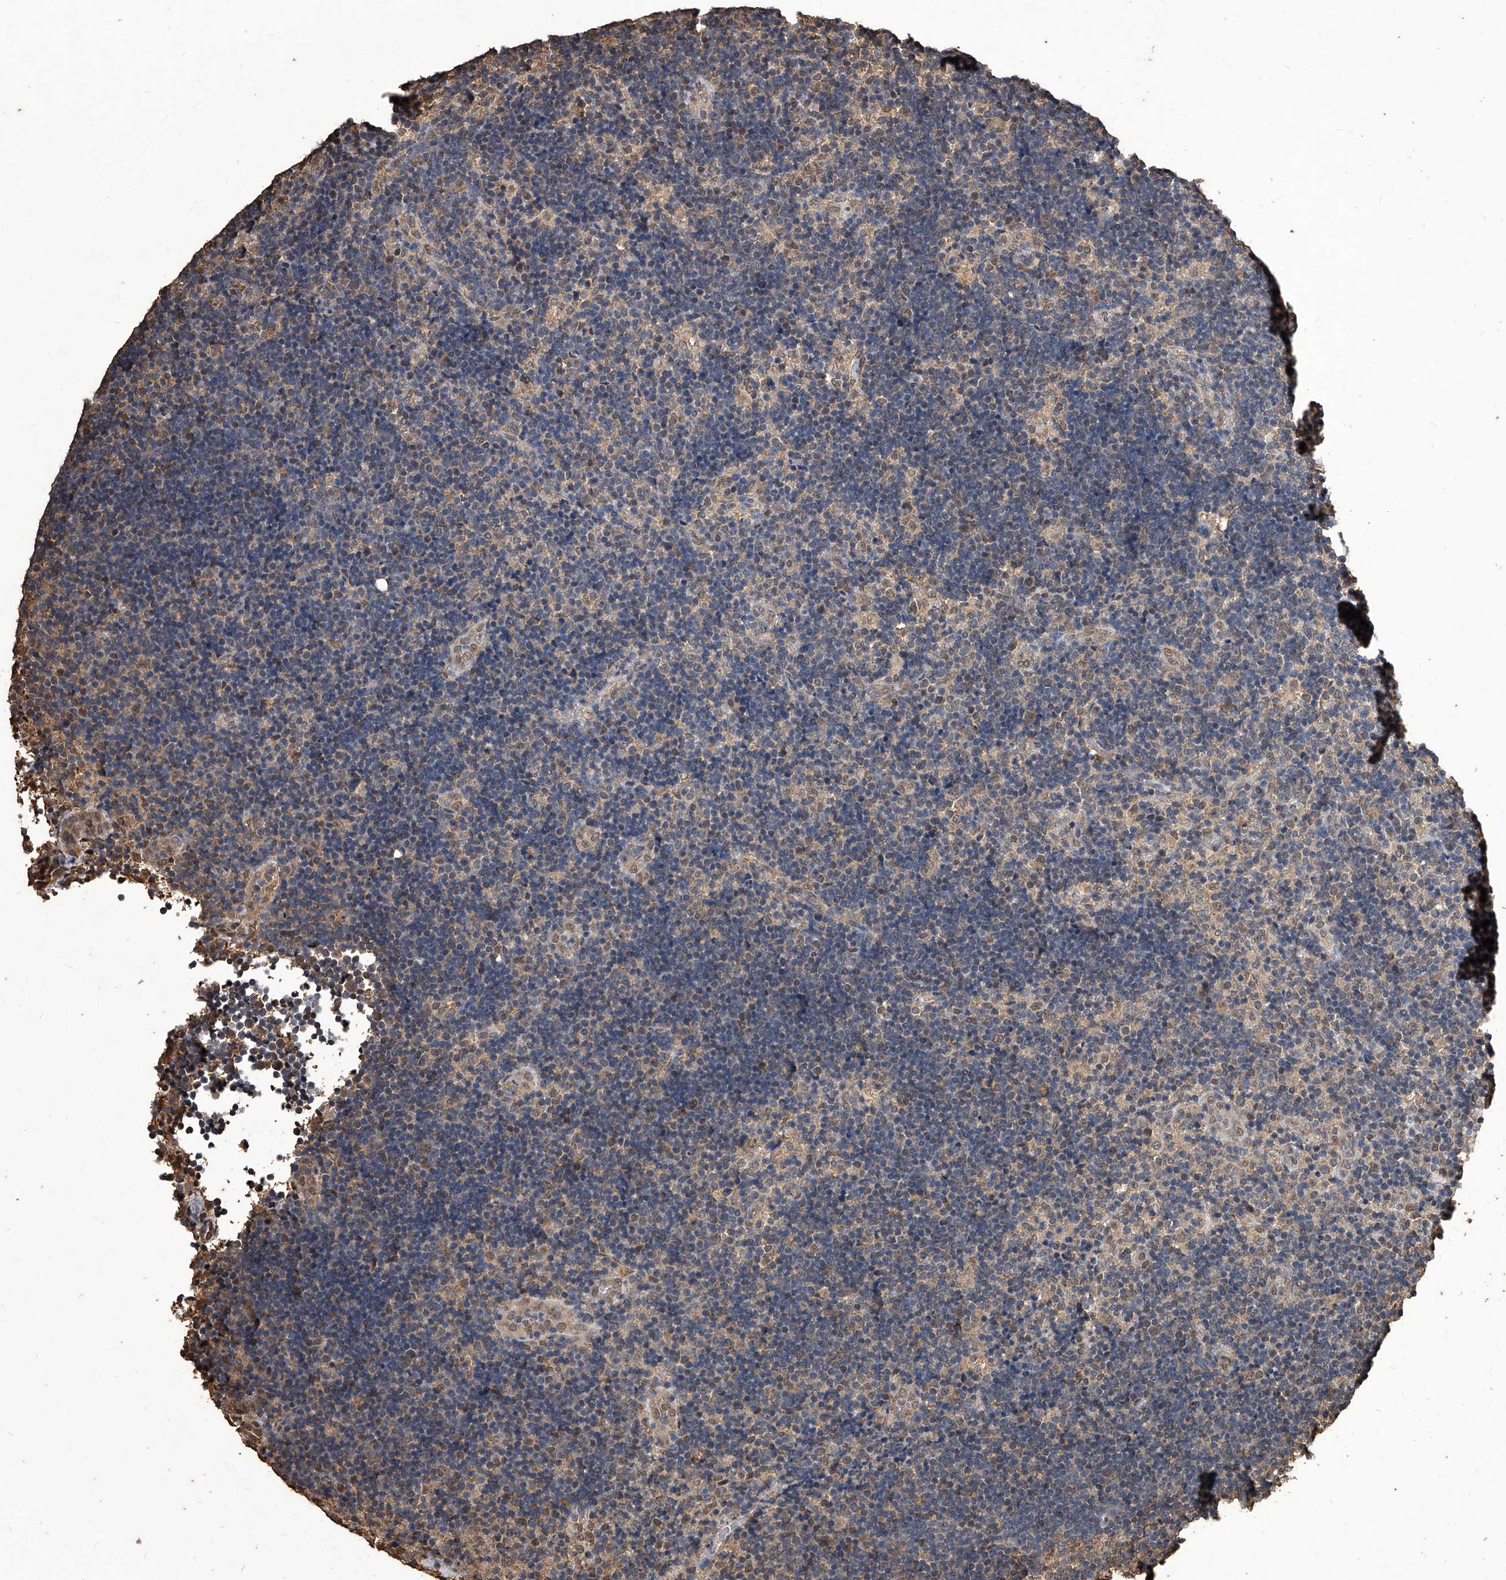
{"staining": {"intensity": "negative", "quantity": "none", "location": "none"}, "tissue": "lymph node", "cell_type": "Germinal center cells", "image_type": "normal", "snomed": [{"axis": "morphology", "description": "Normal tissue, NOS"}, {"axis": "topography", "description": "Lymph node"}], "caption": "Germinal center cells show no significant protein positivity in benign lymph node. Brightfield microscopy of immunohistochemistry (IHC) stained with DAB (brown) and hematoxylin (blue), captured at high magnification.", "gene": "FBXL4", "patient": {"sex": "female", "age": 22}}